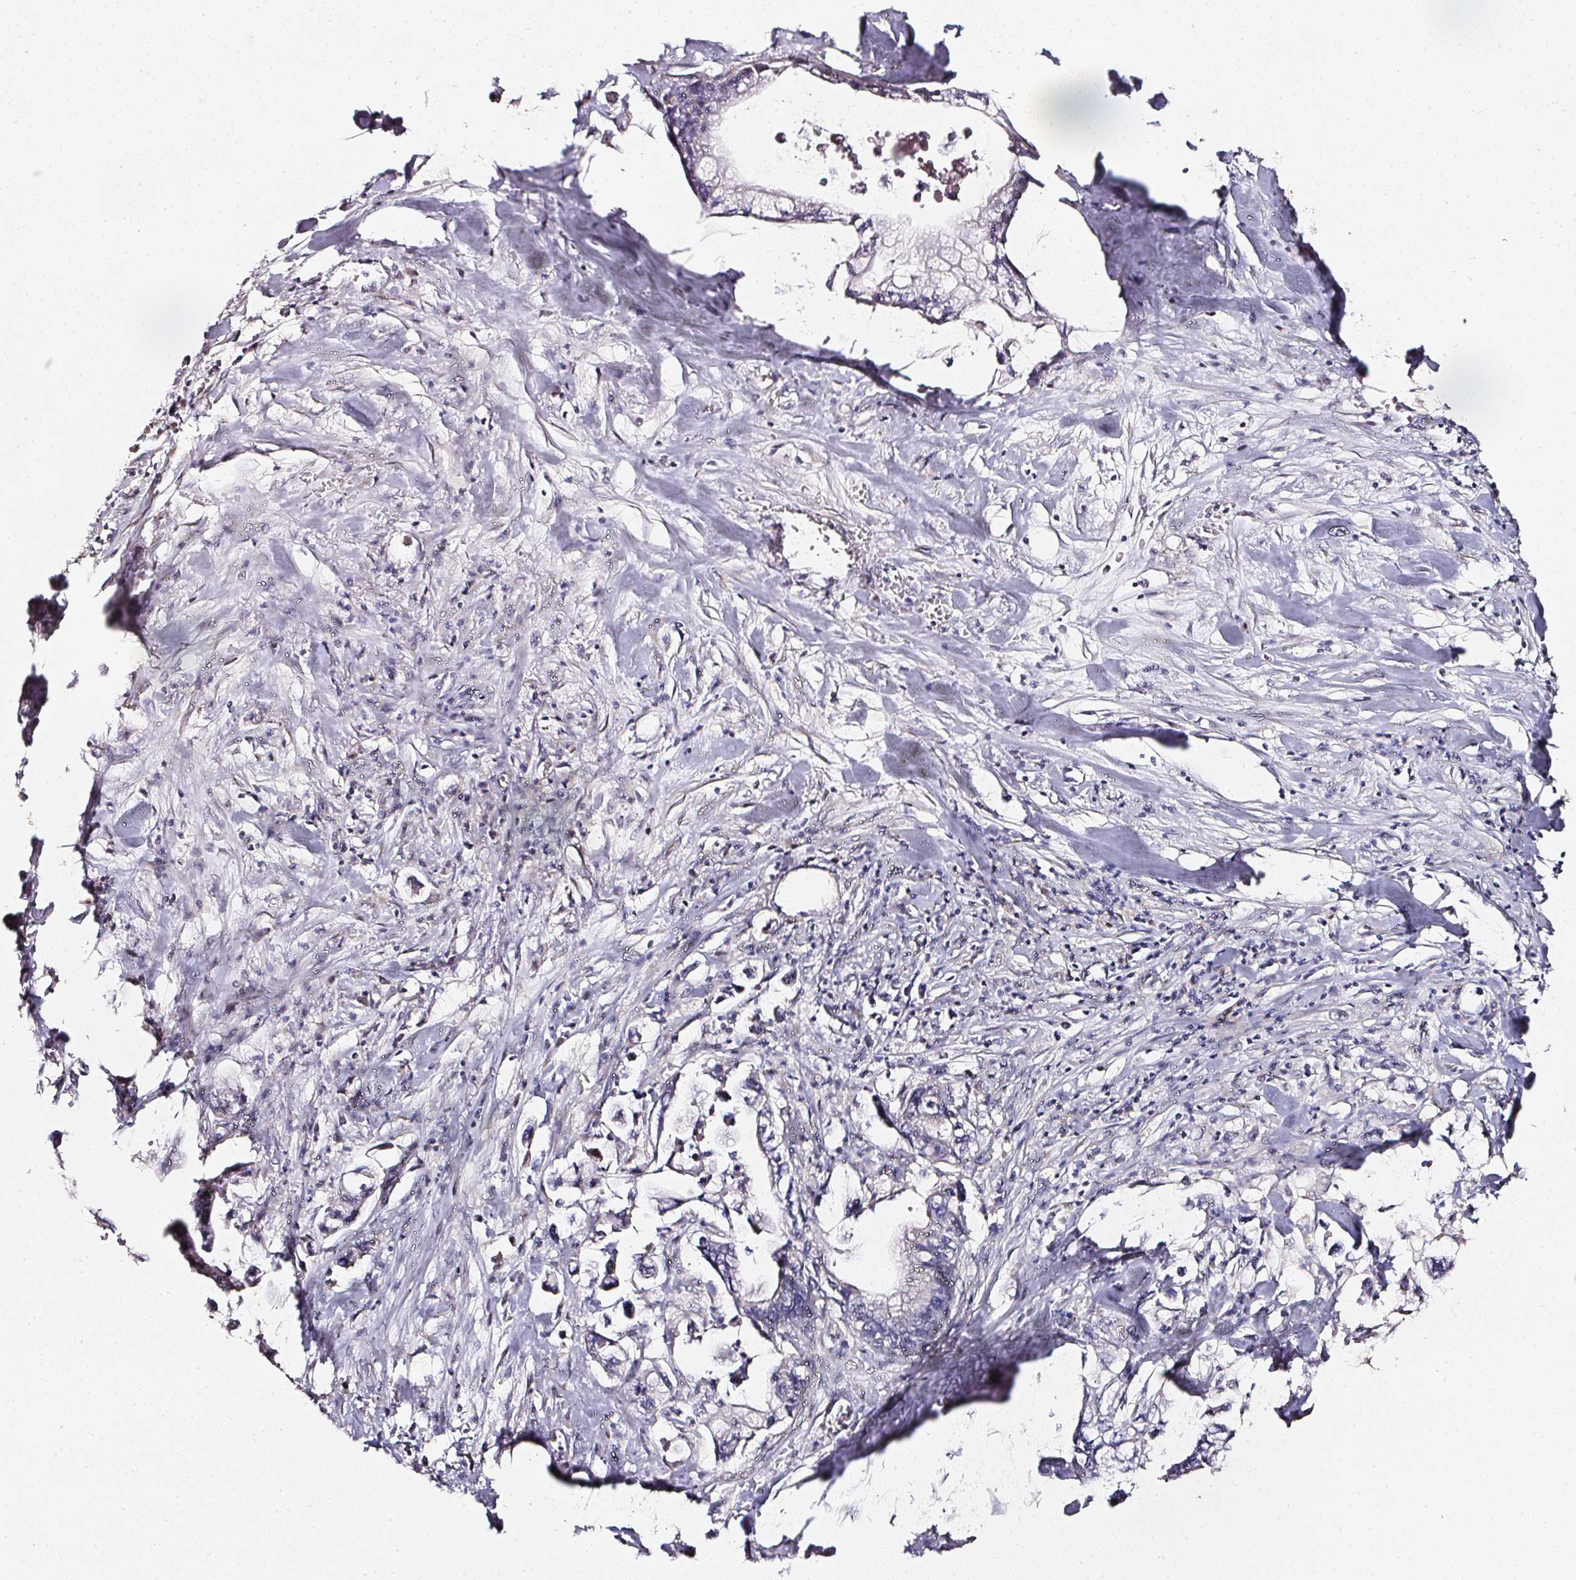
{"staining": {"intensity": "negative", "quantity": "none", "location": "none"}, "tissue": "pancreatic cancer", "cell_type": "Tumor cells", "image_type": "cancer", "snomed": [{"axis": "morphology", "description": "Adenocarcinoma, NOS"}, {"axis": "topography", "description": "Pancreas"}], "caption": "Immunohistochemistry (IHC) histopathology image of neoplastic tissue: adenocarcinoma (pancreatic) stained with DAB (3,3'-diaminobenzidine) shows no significant protein staining in tumor cells.", "gene": "NTRK1", "patient": {"sex": "male", "age": 61}}